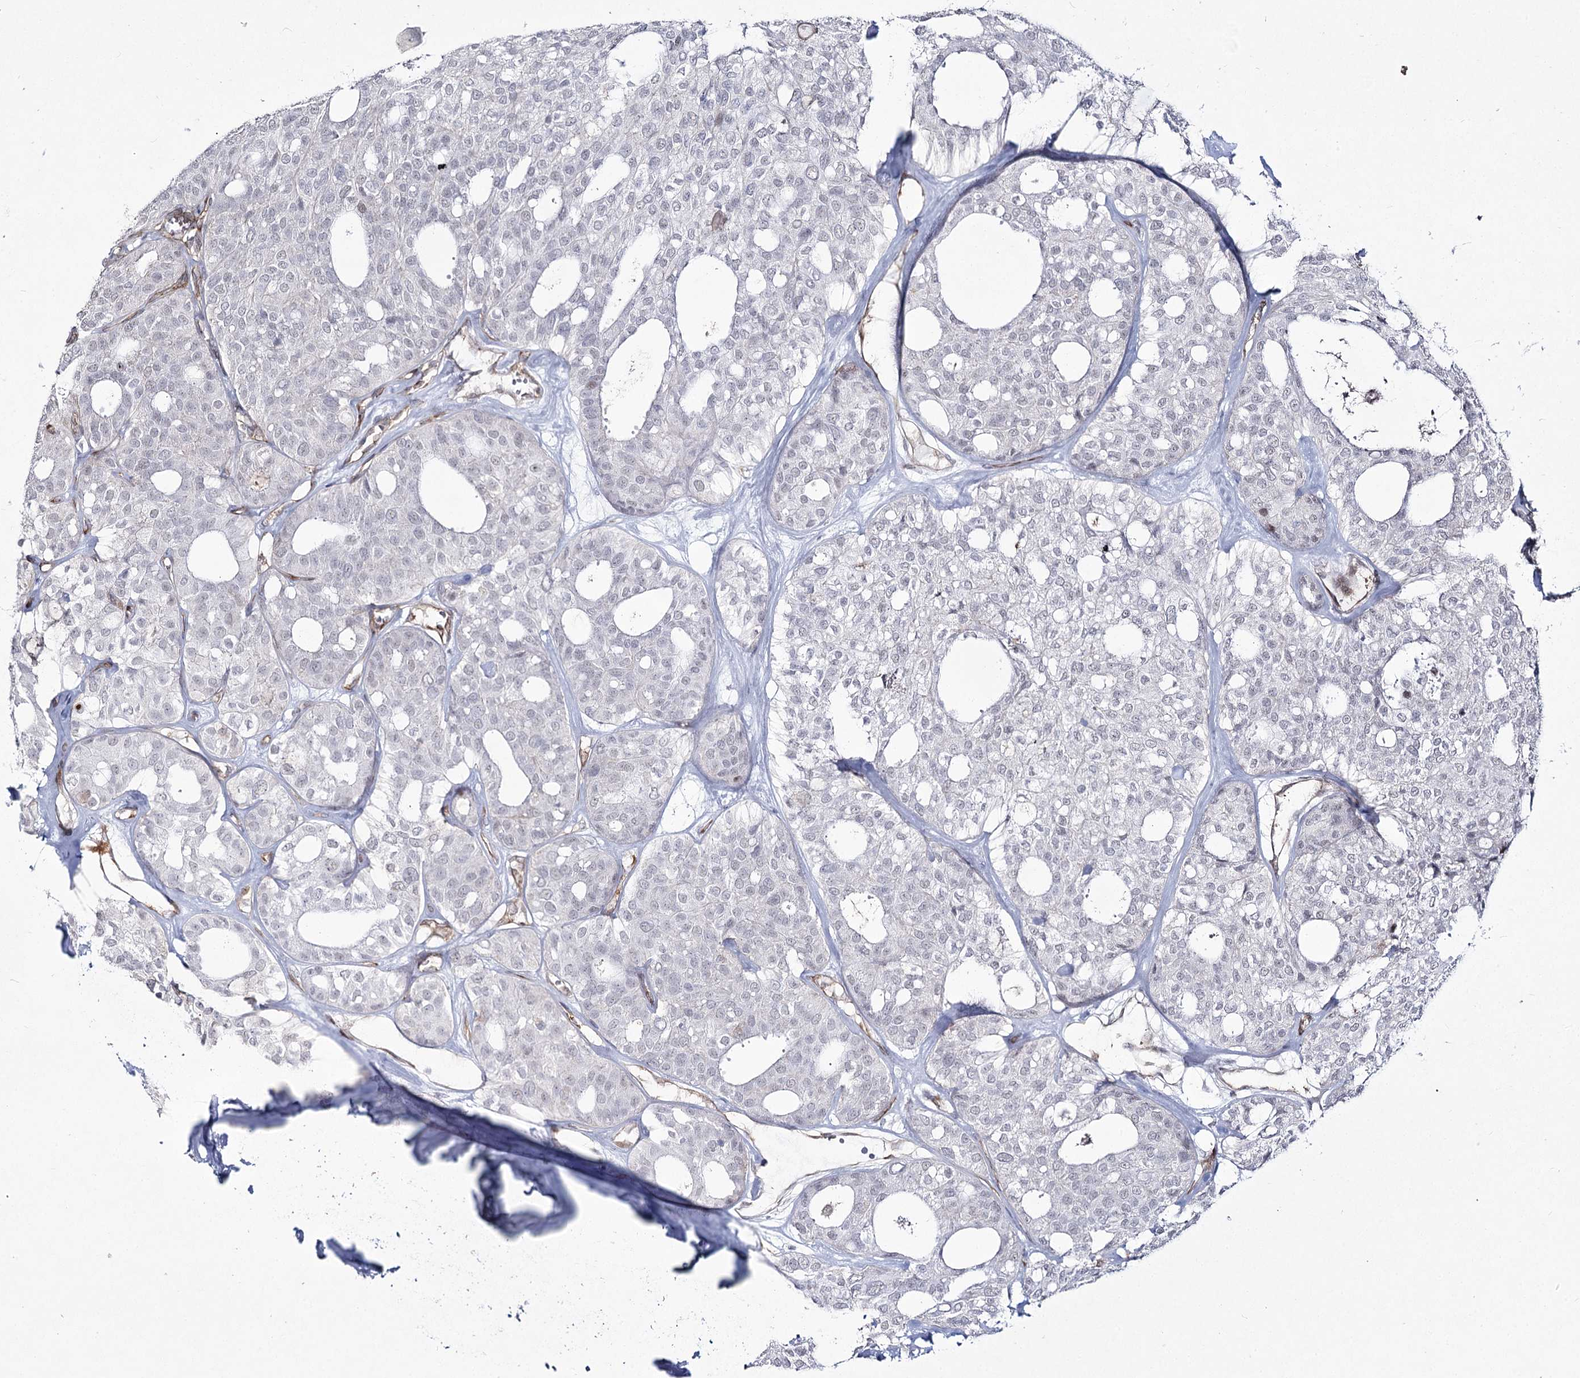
{"staining": {"intensity": "negative", "quantity": "none", "location": "none"}, "tissue": "thyroid cancer", "cell_type": "Tumor cells", "image_type": "cancer", "snomed": [{"axis": "morphology", "description": "Follicular adenoma carcinoma, NOS"}, {"axis": "topography", "description": "Thyroid gland"}], "caption": "Tumor cells show no significant staining in thyroid cancer. The staining is performed using DAB brown chromogen with nuclei counter-stained in using hematoxylin.", "gene": "YBX3", "patient": {"sex": "male", "age": 75}}